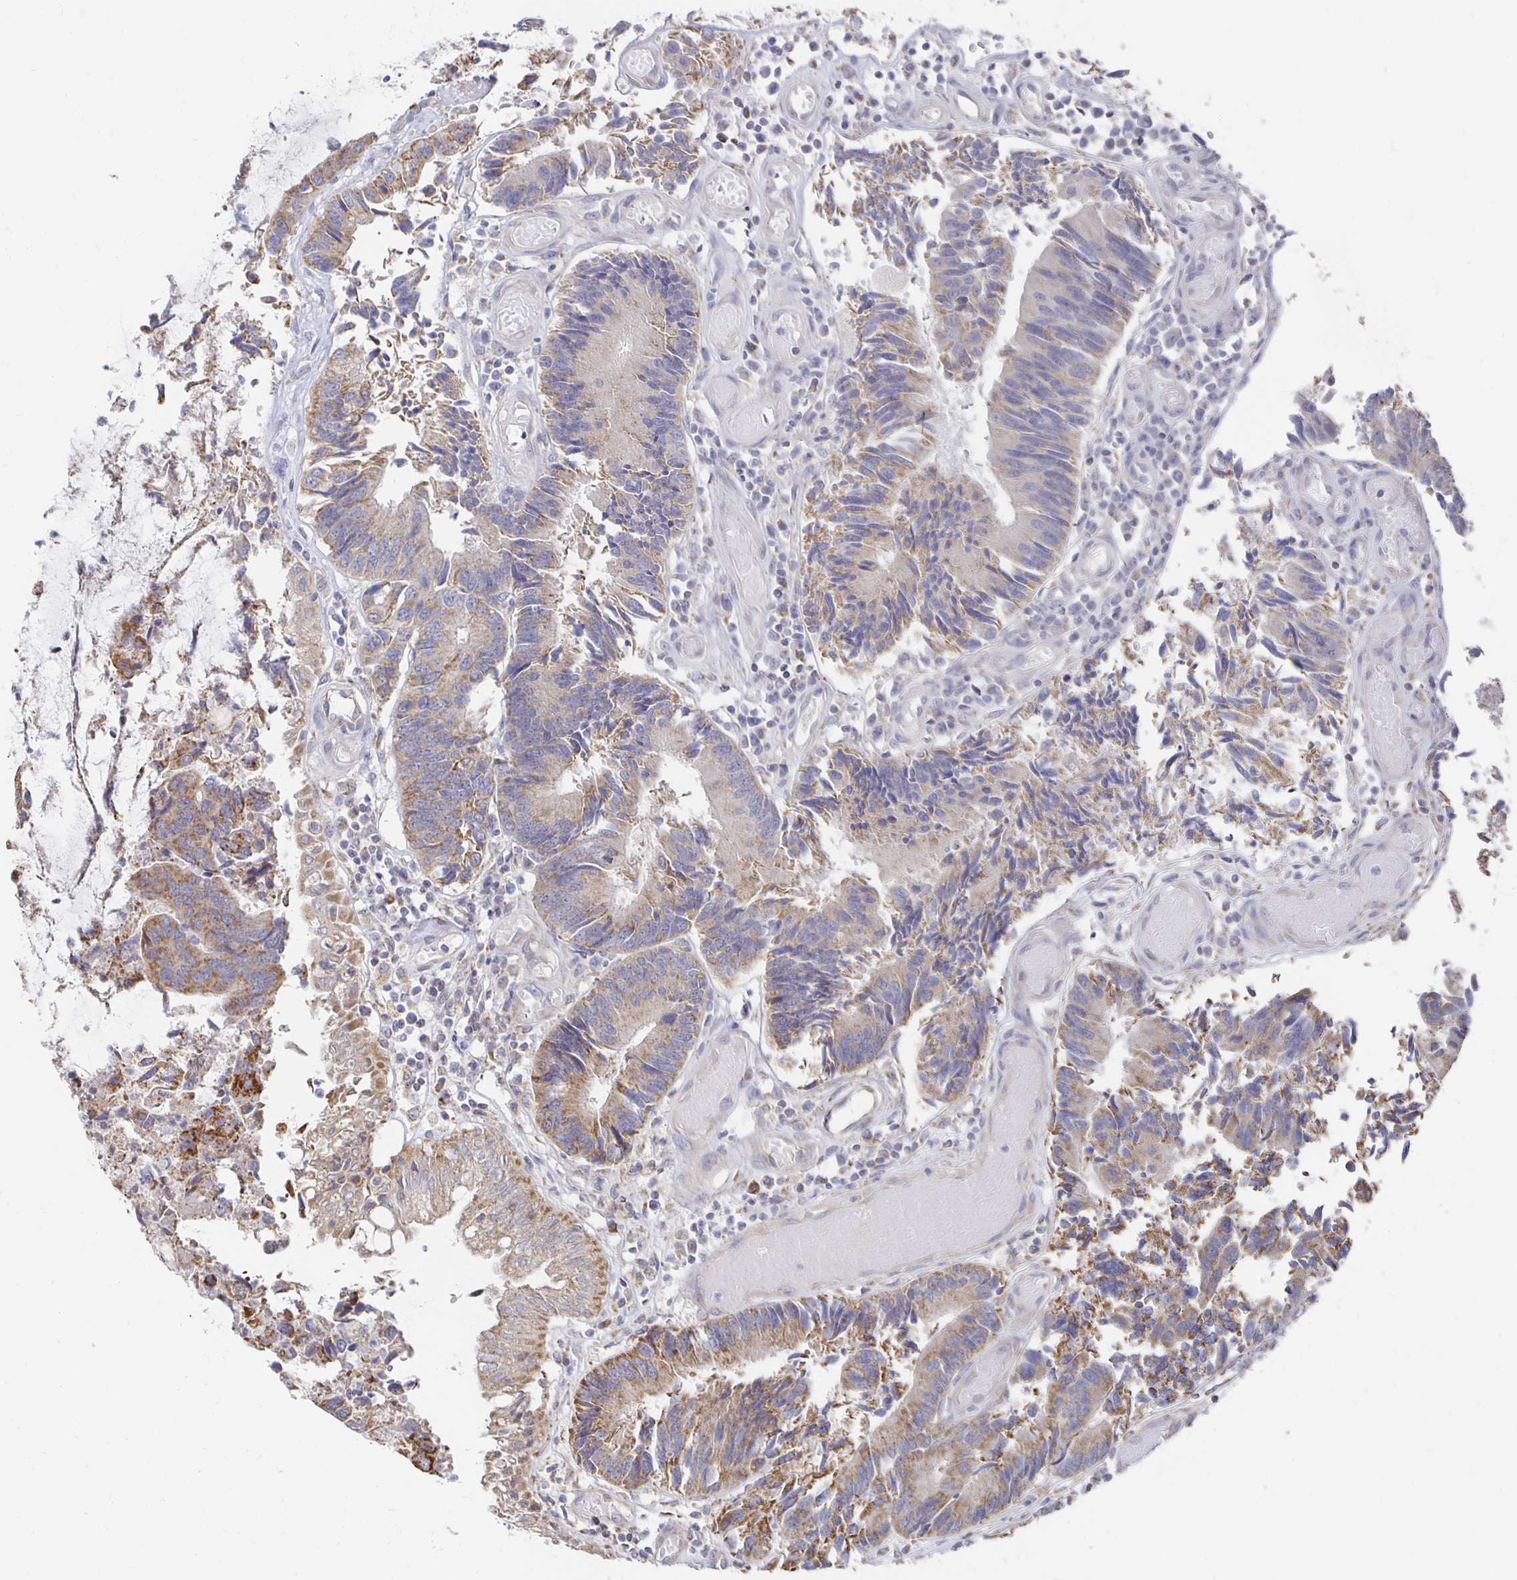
{"staining": {"intensity": "moderate", "quantity": "<25%", "location": "cytoplasmic/membranous"}, "tissue": "colorectal cancer", "cell_type": "Tumor cells", "image_type": "cancer", "snomed": [{"axis": "morphology", "description": "Adenocarcinoma, NOS"}, {"axis": "topography", "description": "Colon"}], "caption": "High-magnification brightfield microscopy of colorectal cancer stained with DAB (3,3'-diaminobenzidine) (brown) and counterstained with hematoxylin (blue). tumor cells exhibit moderate cytoplasmic/membranous positivity is identified in approximately<25% of cells.", "gene": "NKX2-8", "patient": {"sex": "female", "age": 67}}